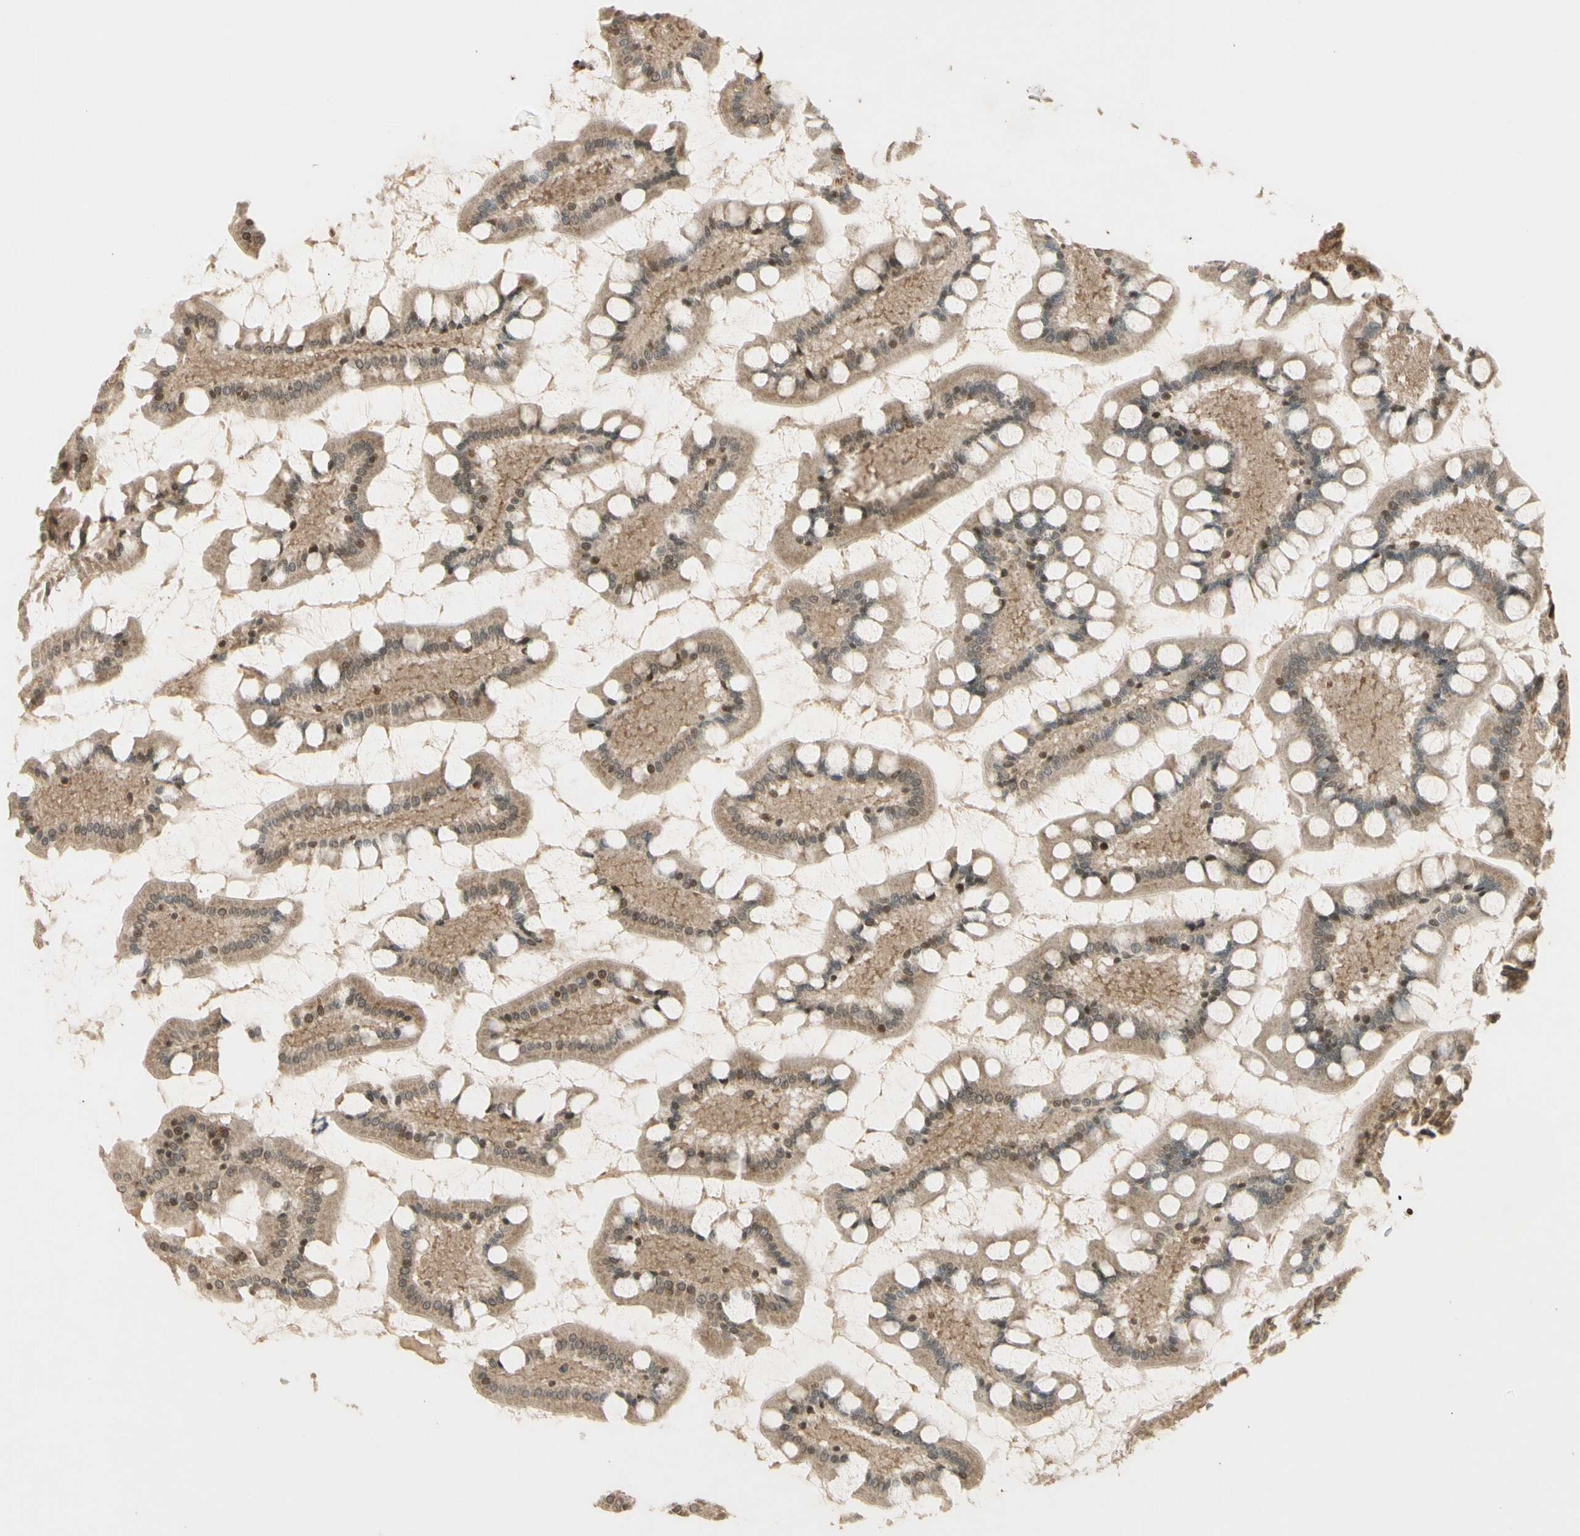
{"staining": {"intensity": "moderate", "quantity": ">75%", "location": "cytoplasmic/membranous,nuclear"}, "tissue": "small intestine", "cell_type": "Glandular cells", "image_type": "normal", "snomed": [{"axis": "morphology", "description": "Normal tissue, NOS"}, {"axis": "topography", "description": "Small intestine"}], "caption": "Unremarkable small intestine was stained to show a protein in brown. There is medium levels of moderate cytoplasmic/membranous,nuclear expression in about >75% of glandular cells. Ihc stains the protein of interest in brown and the nuclei are stained blue.", "gene": "ZNF135", "patient": {"sex": "male", "age": 41}}